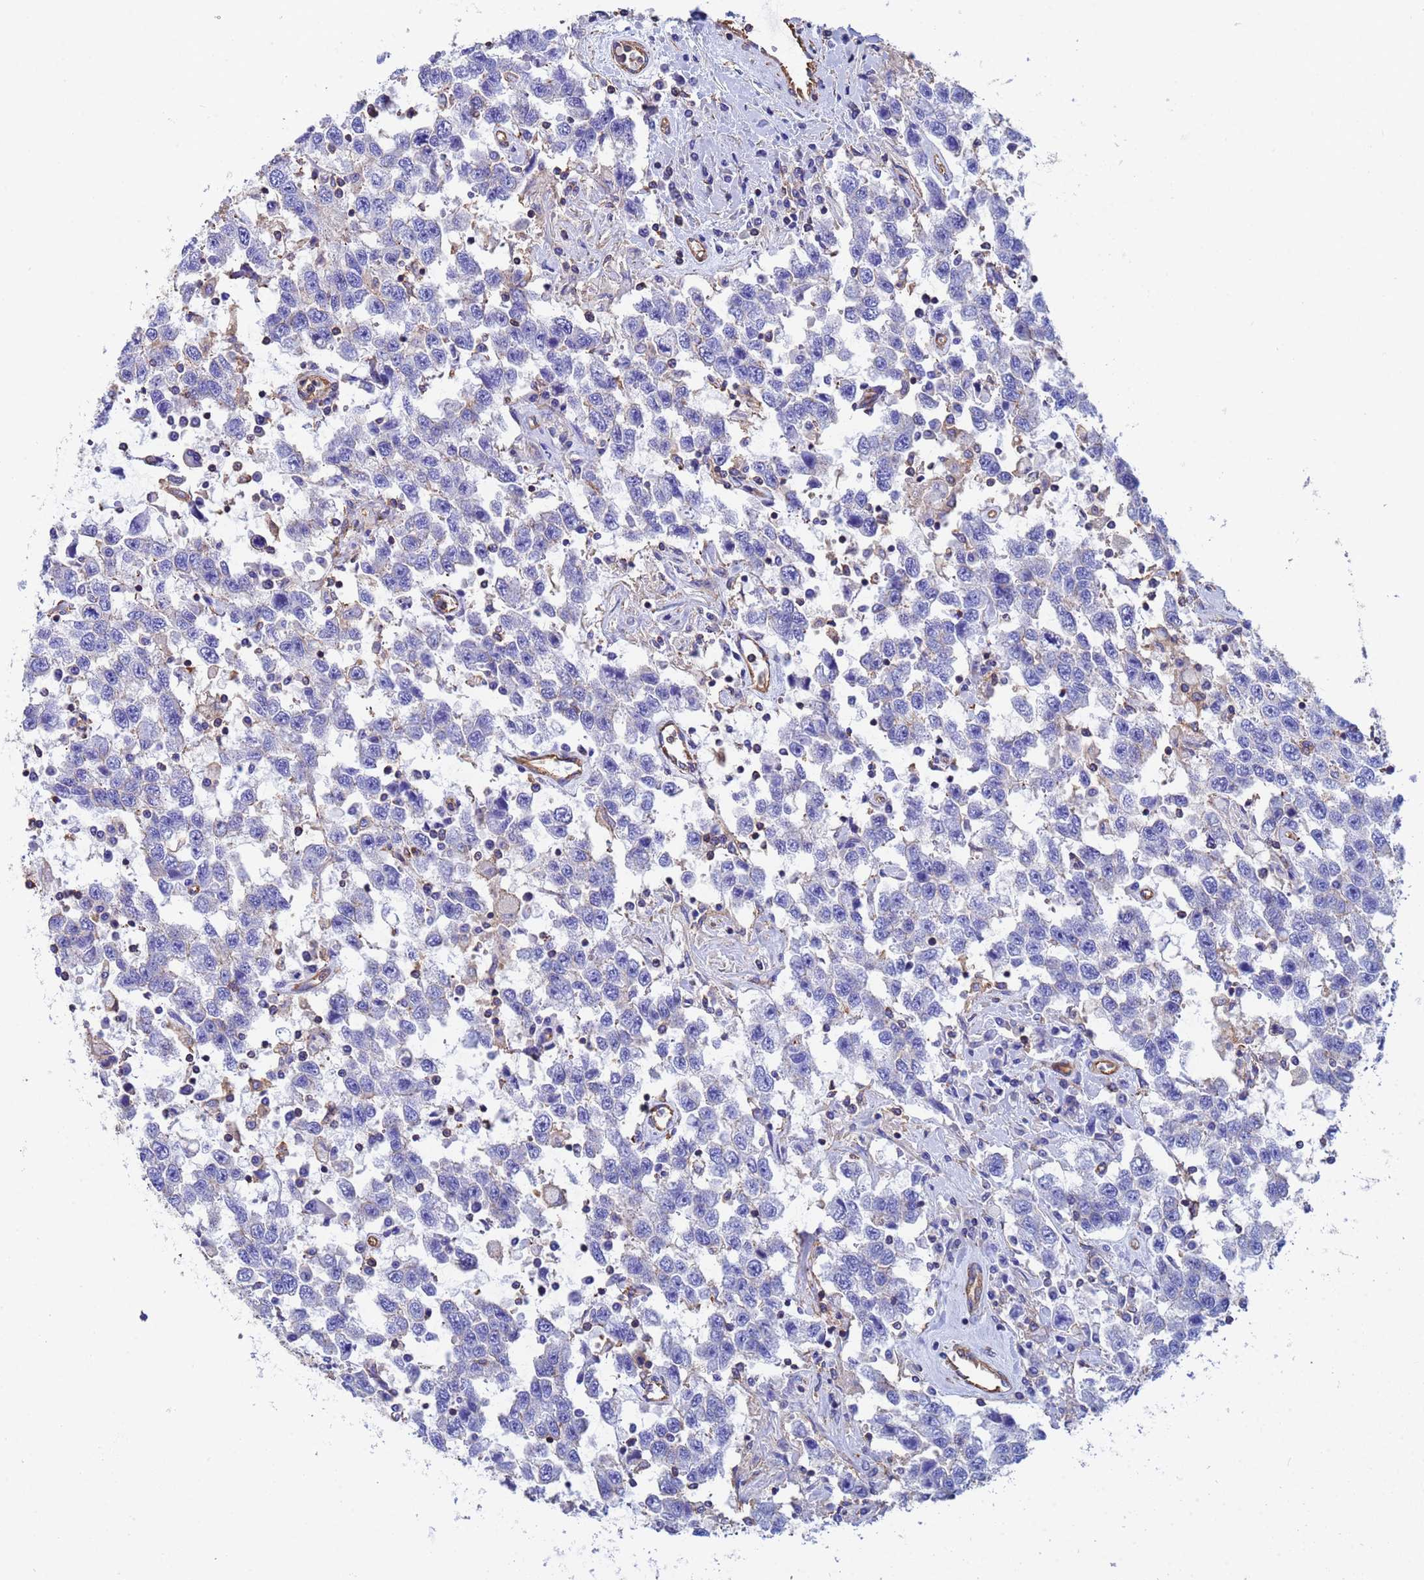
{"staining": {"intensity": "negative", "quantity": "none", "location": "none"}, "tissue": "testis cancer", "cell_type": "Tumor cells", "image_type": "cancer", "snomed": [{"axis": "morphology", "description": "Seminoma, NOS"}, {"axis": "topography", "description": "Testis"}], "caption": "The image demonstrates no significant expression in tumor cells of testis cancer (seminoma). (Brightfield microscopy of DAB (3,3'-diaminobenzidine) immunohistochemistry (IHC) at high magnification).", "gene": "MYL12A", "patient": {"sex": "male", "age": 41}}